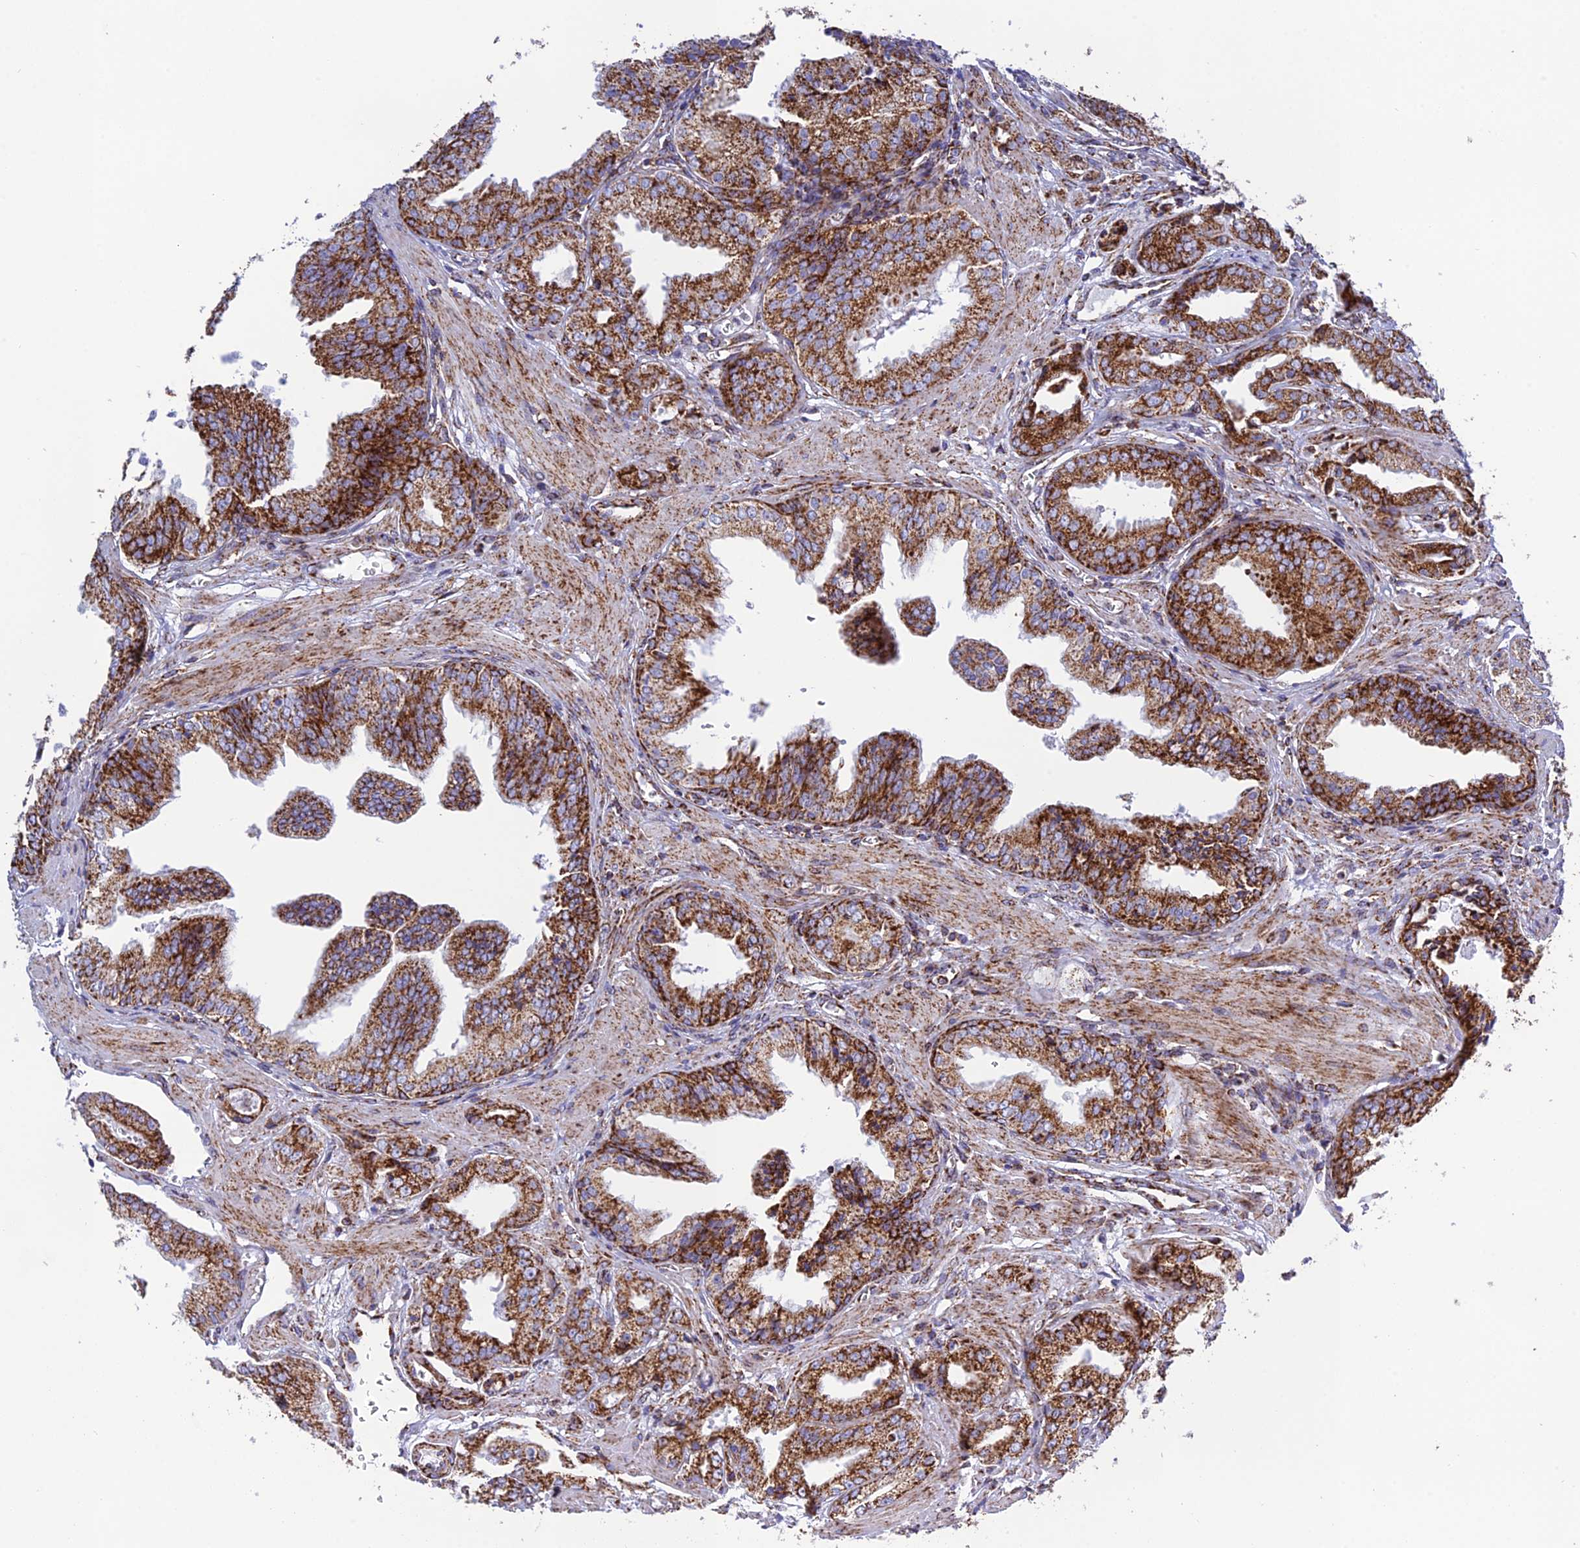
{"staining": {"intensity": "strong", "quantity": ">75%", "location": "cytoplasmic/membranous"}, "tissue": "prostate cancer", "cell_type": "Tumor cells", "image_type": "cancer", "snomed": [{"axis": "morphology", "description": "Adenocarcinoma, Low grade"}, {"axis": "topography", "description": "Prostate"}], "caption": "This histopathology image reveals immunohistochemistry (IHC) staining of prostate cancer, with high strong cytoplasmic/membranous expression in approximately >75% of tumor cells.", "gene": "CHCHD3", "patient": {"sex": "male", "age": 67}}